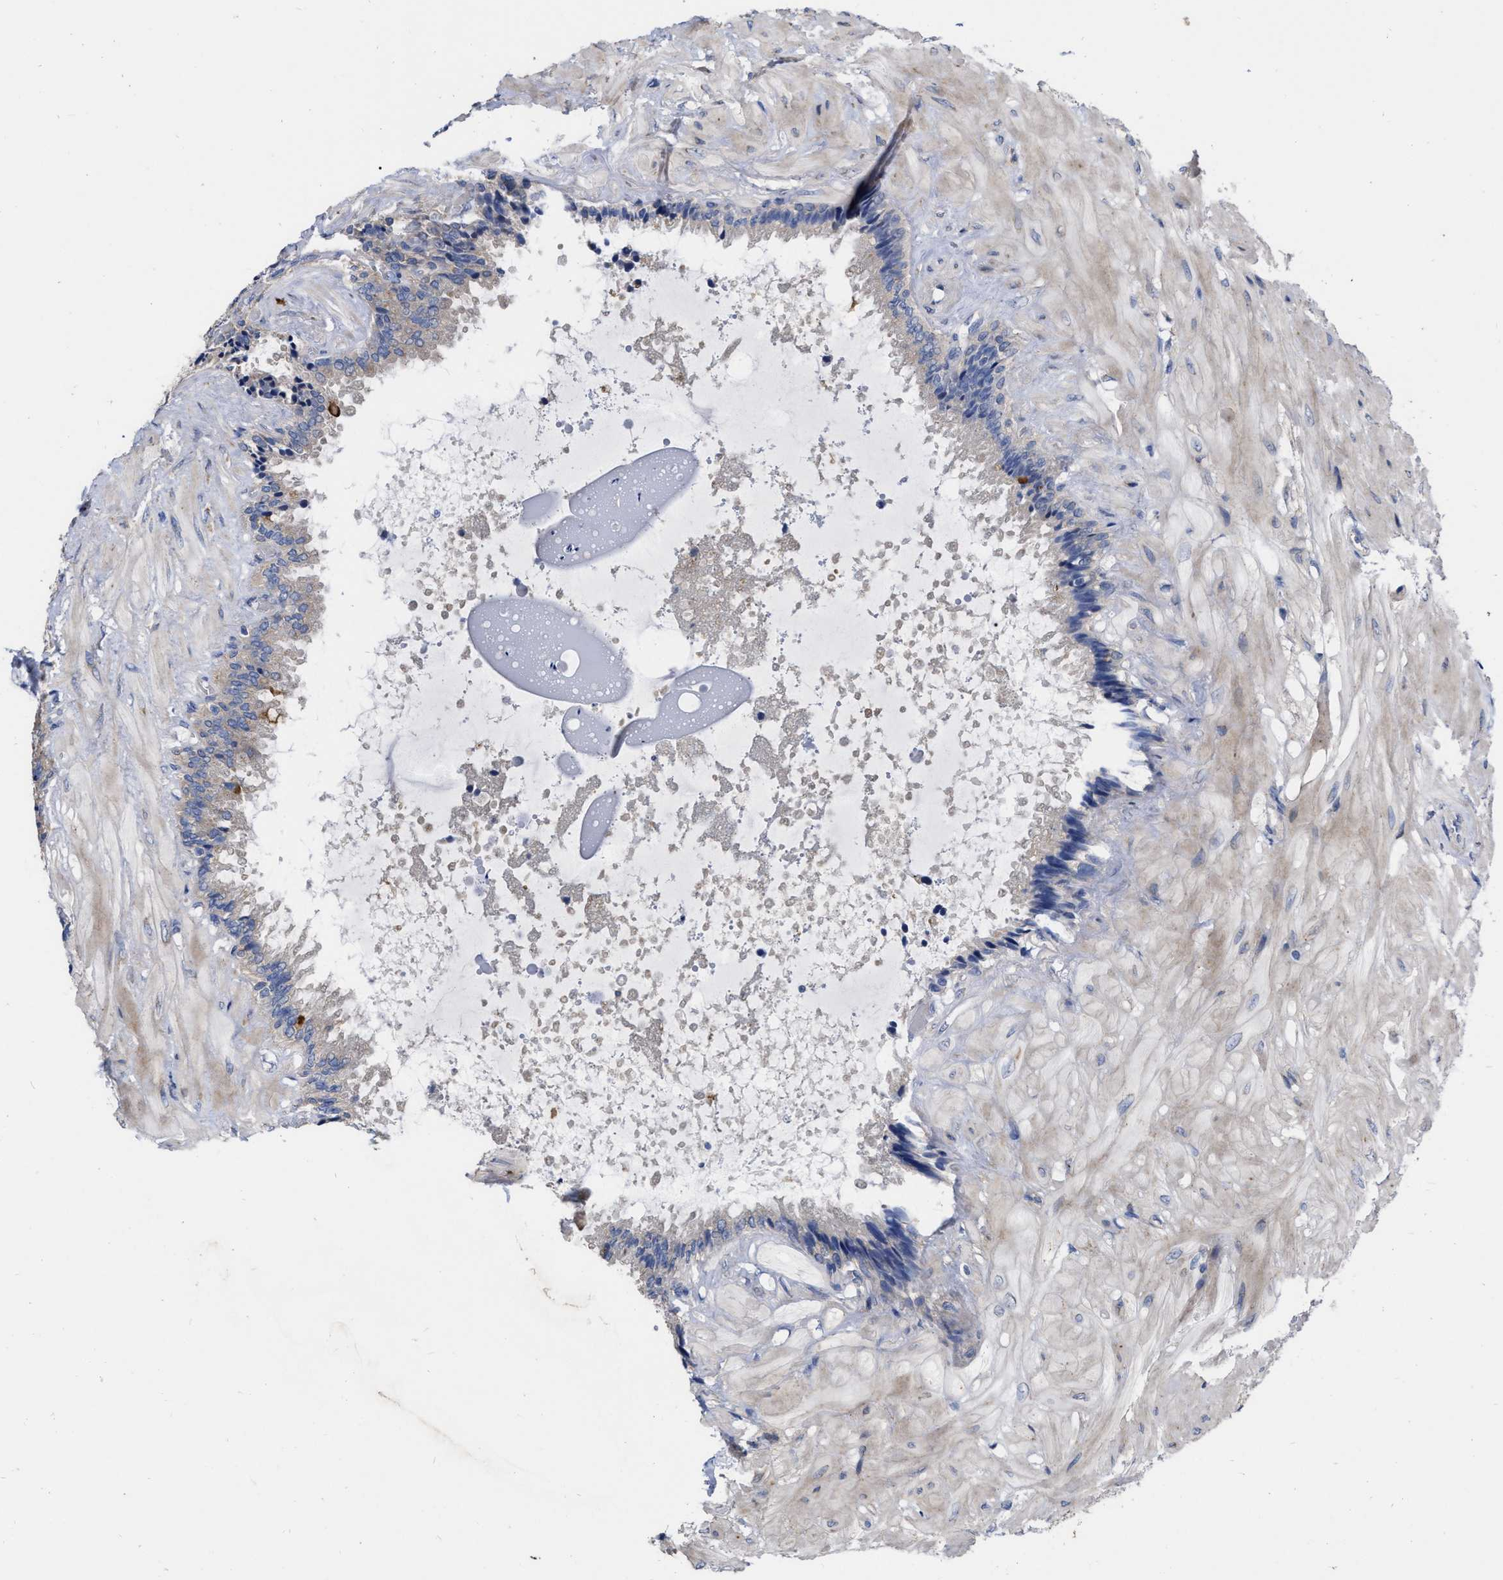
{"staining": {"intensity": "weak", "quantity": "<25%", "location": "cytoplasmic/membranous"}, "tissue": "seminal vesicle", "cell_type": "Glandular cells", "image_type": "normal", "snomed": [{"axis": "morphology", "description": "Normal tissue, NOS"}, {"axis": "topography", "description": "Seminal veicle"}], "caption": "Protein analysis of benign seminal vesicle demonstrates no significant staining in glandular cells.", "gene": "MLST8", "patient": {"sex": "male", "age": 46}}